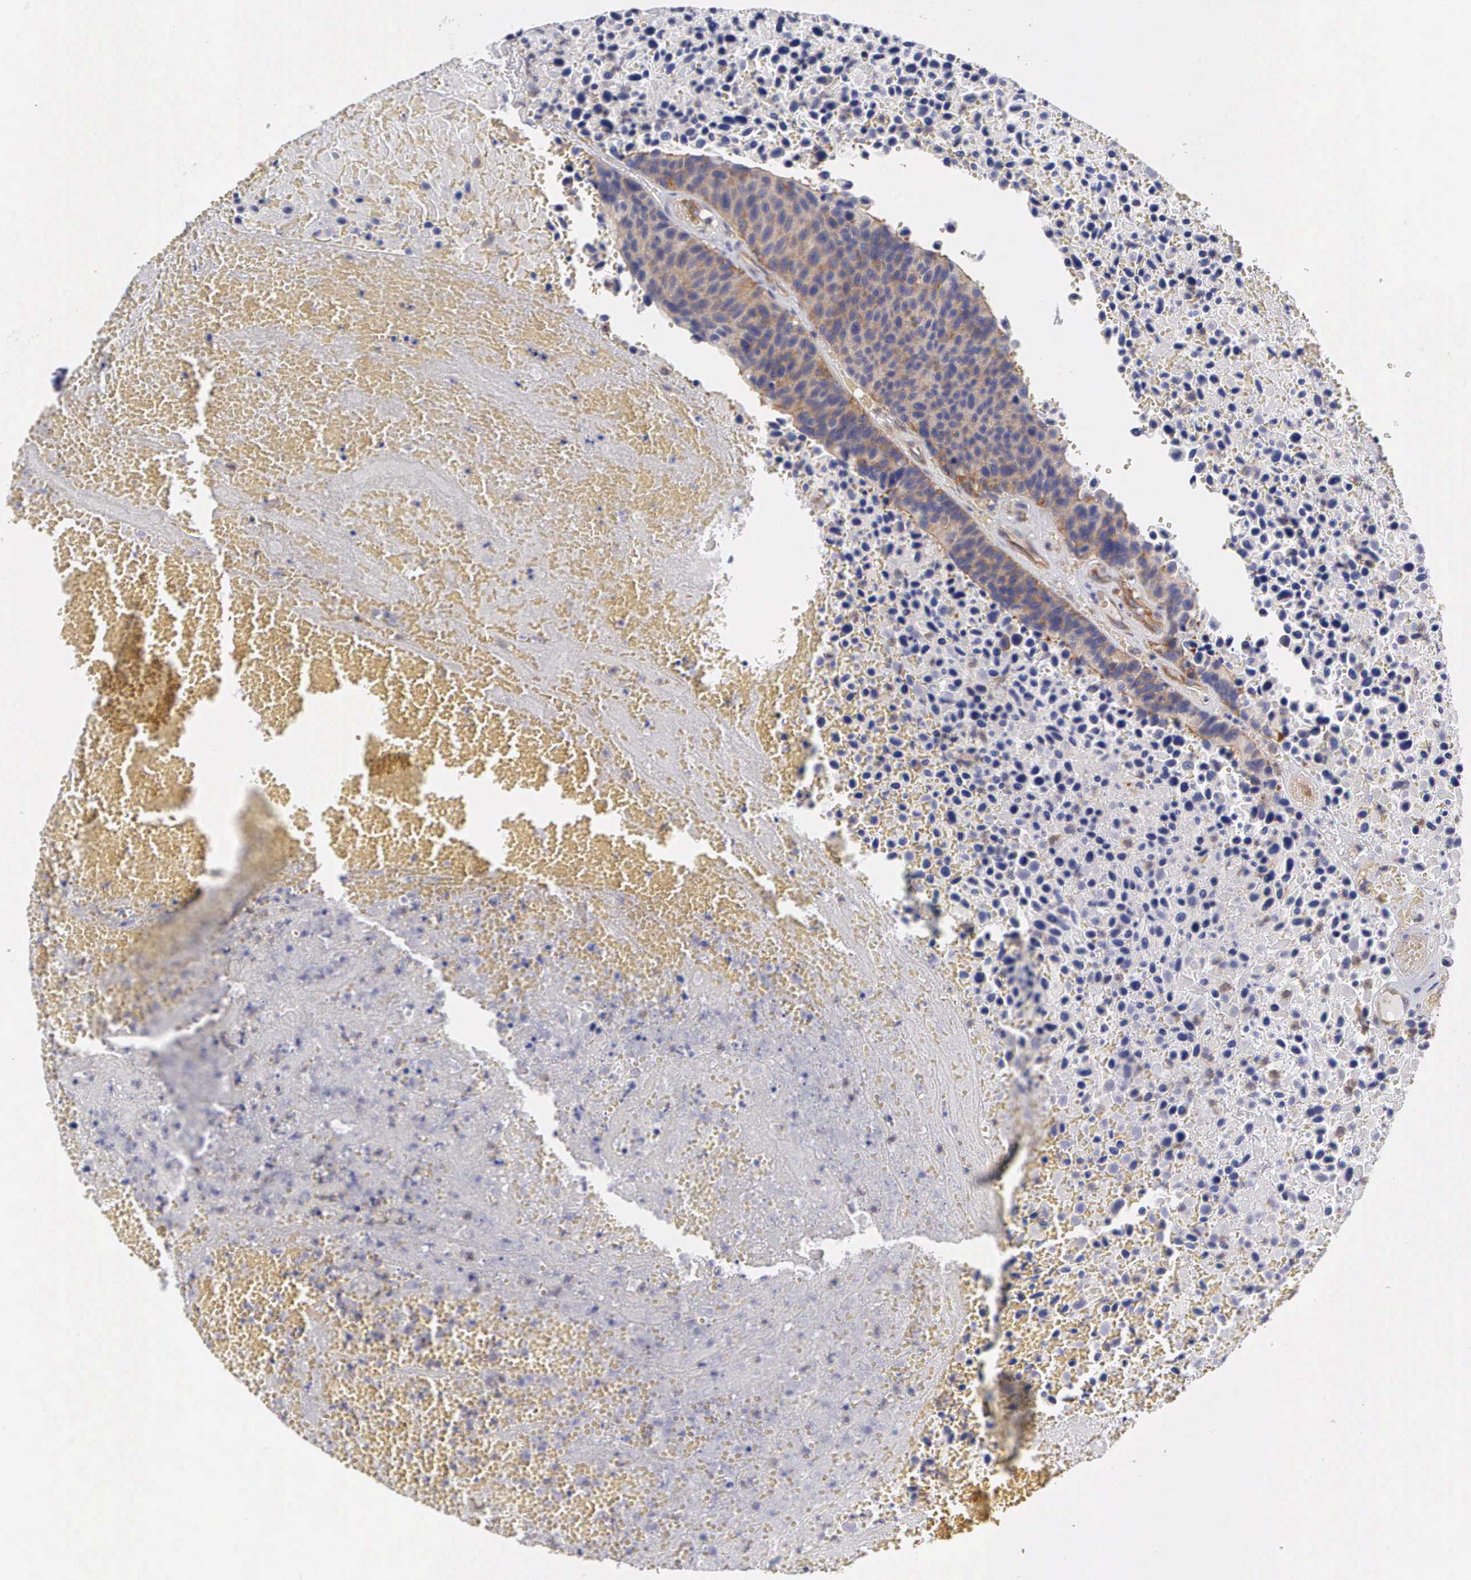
{"staining": {"intensity": "moderate", "quantity": "25%-75%", "location": "cytoplasmic/membranous"}, "tissue": "urothelial cancer", "cell_type": "Tumor cells", "image_type": "cancer", "snomed": [{"axis": "morphology", "description": "Urothelial carcinoma, High grade"}, {"axis": "topography", "description": "Urinary bladder"}], "caption": "Immunohistochemical staining of urothelial cancer shows medium levels of moderate cytoplasmic/membranous protein expression in about 25%-75% of tumor cells. (DAB IHC, brown staining for protein, blue staining for nuclei).", "gene": "GRIPAP1", "patient": {"sex": "male", "age": 66}}